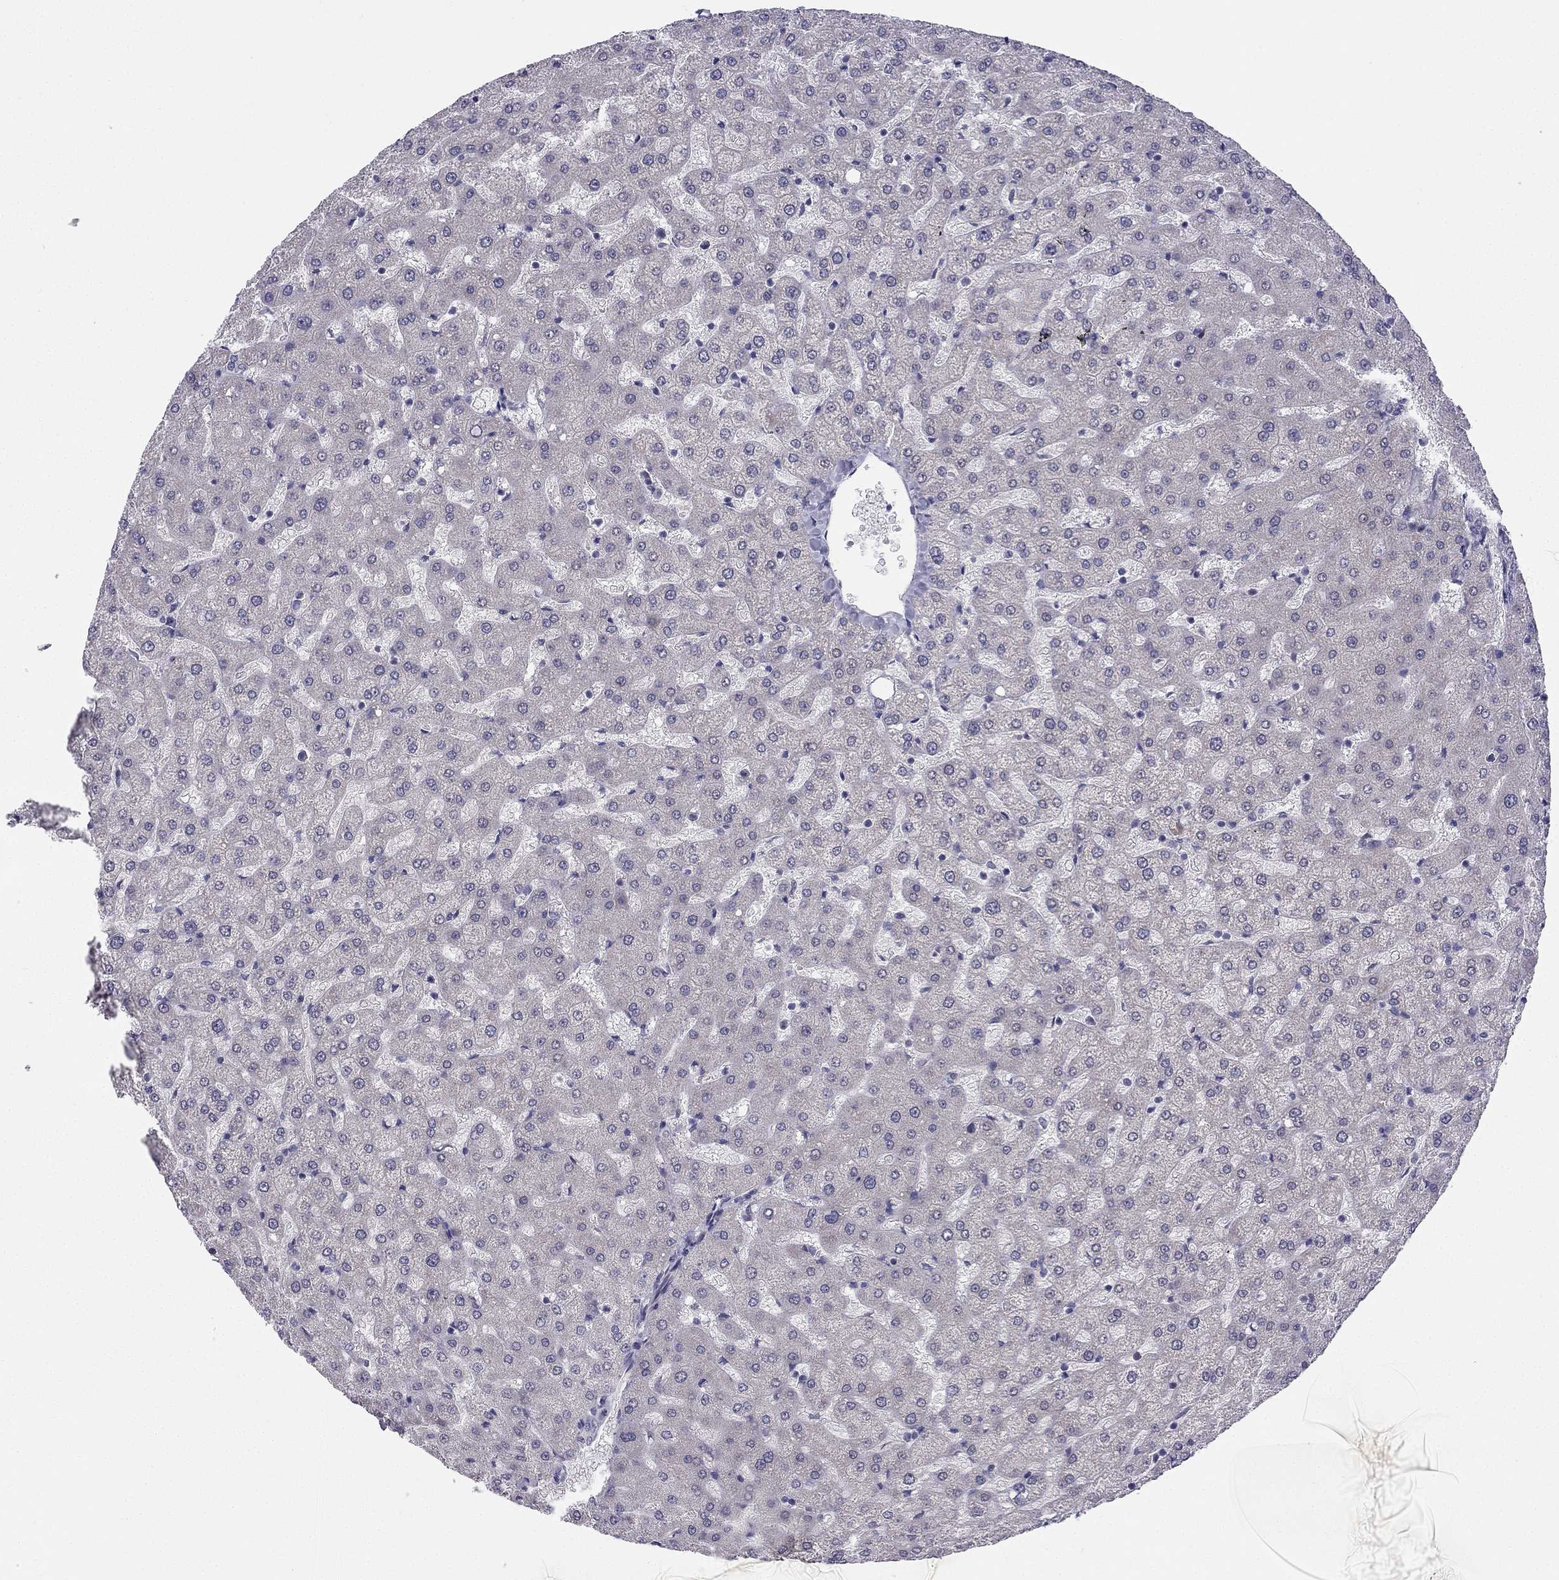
{"staining": {"intensity": "negative", "quantity": "none", "location": "none"}, "tissue": "liver", "cell_type": "Cholangiocytes", "image_type": "normal", "snomed": [{"axis": "morphology", "description": "Normal tissue, NOS"}, {"axis": "topography", "description": "Liver"}], "caption": "The histopathology image reveals no staining of cholangiocytes in benign liver. The staining is performed using DAB (3,3'-diaminobenzidine) brown chromogen with nuclei counter-stained in using hematoxylin.", "gene": "CHST8", "patient": {"sex": "female", "age": 50}}